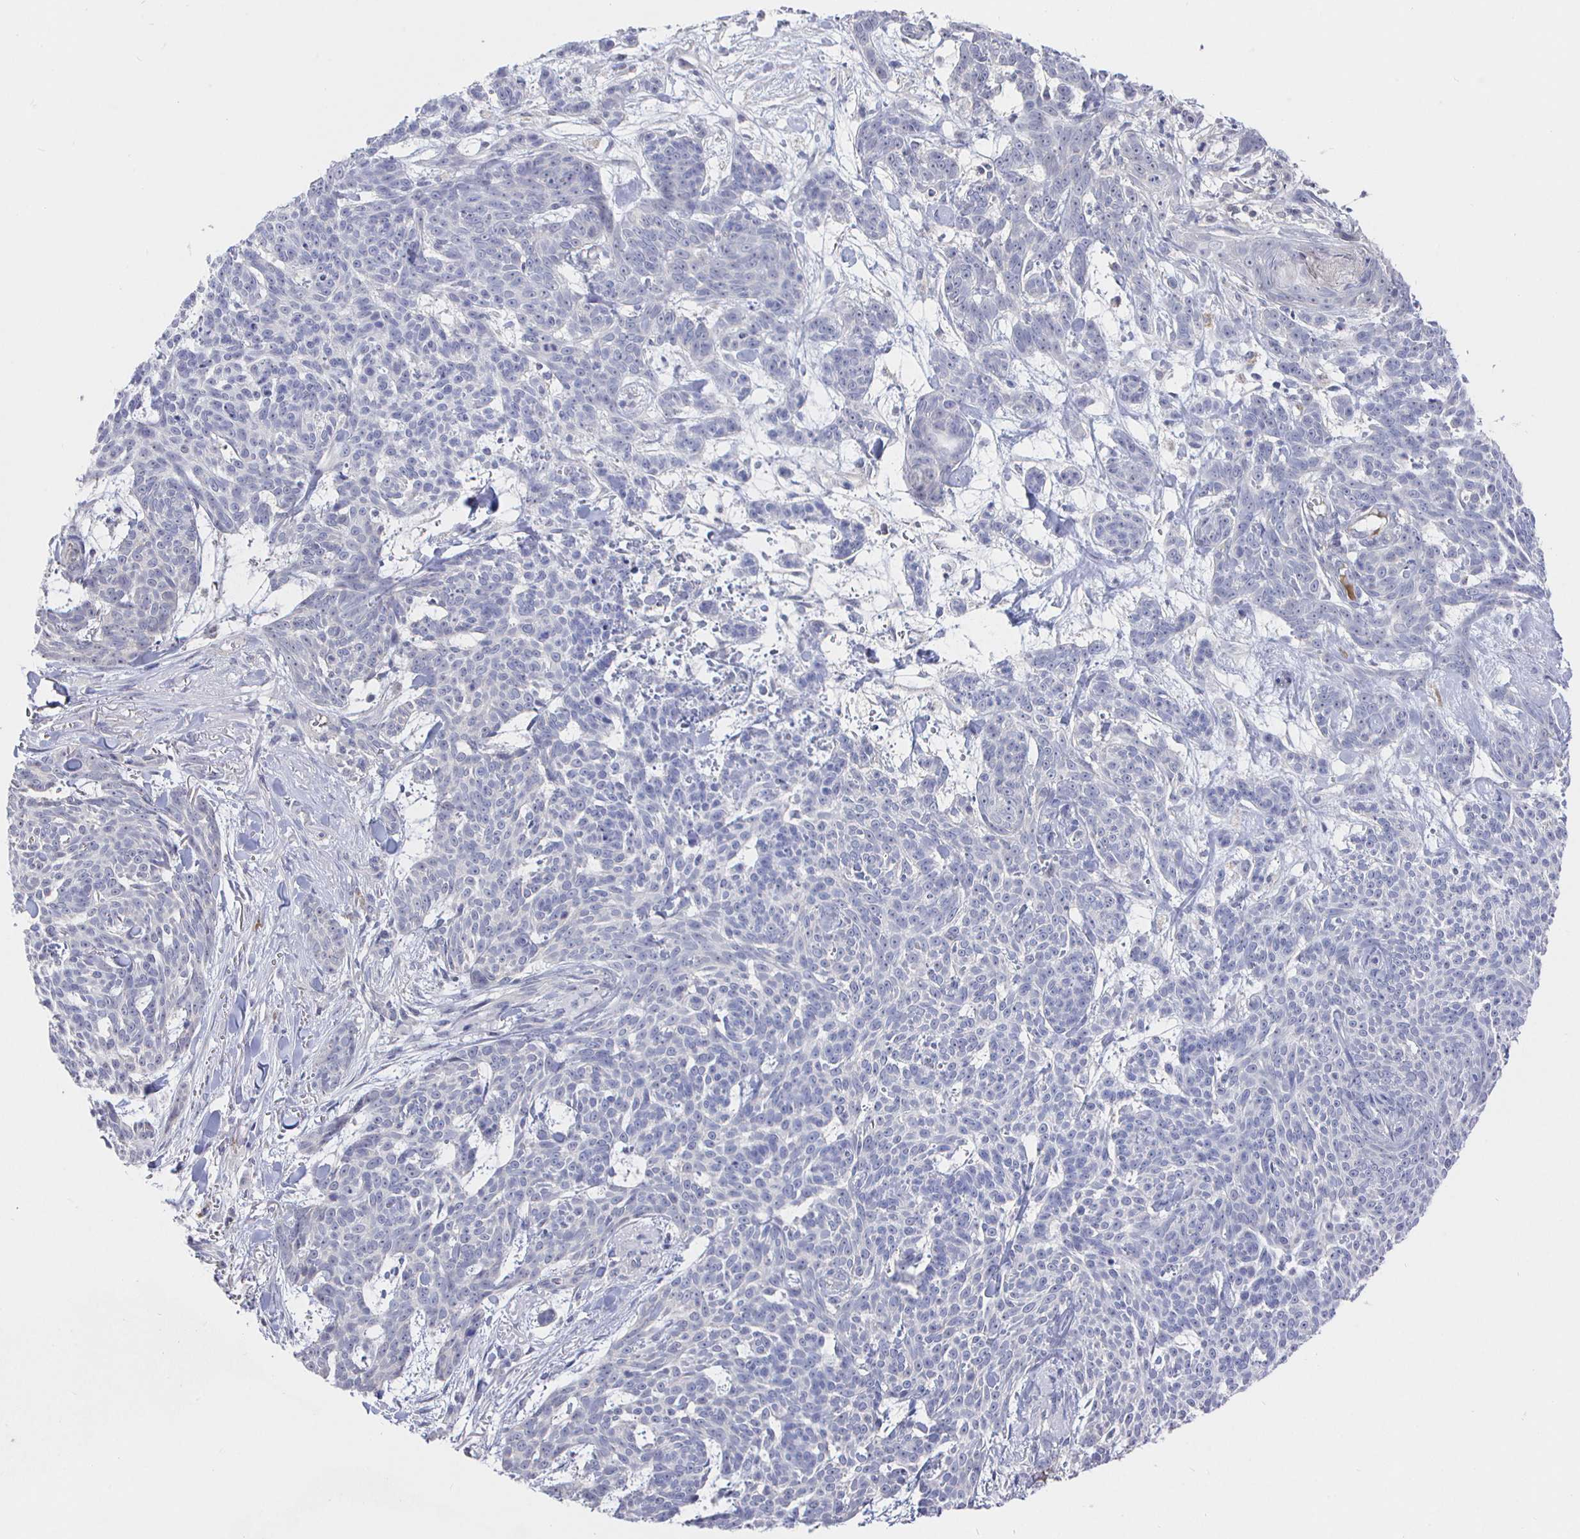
{"staining": {"intensity": "negative", "quantity": "none", "location": "none"}, "tissue": "skin cancer", "cell_type": "Tumor cells", "image_type": "cancer", "snomed": [{"axis": "morphology", "description": "Basal cell carcinoma"}, {"axis": "topography", "description": "Skin"}], "caption": "Basal cell carcinoma (skin) stained for a protein using IHC demonstrates no staining tumor cells.", "gene": "LRRC23", "patient": {"sex": "female", "age": 93}}